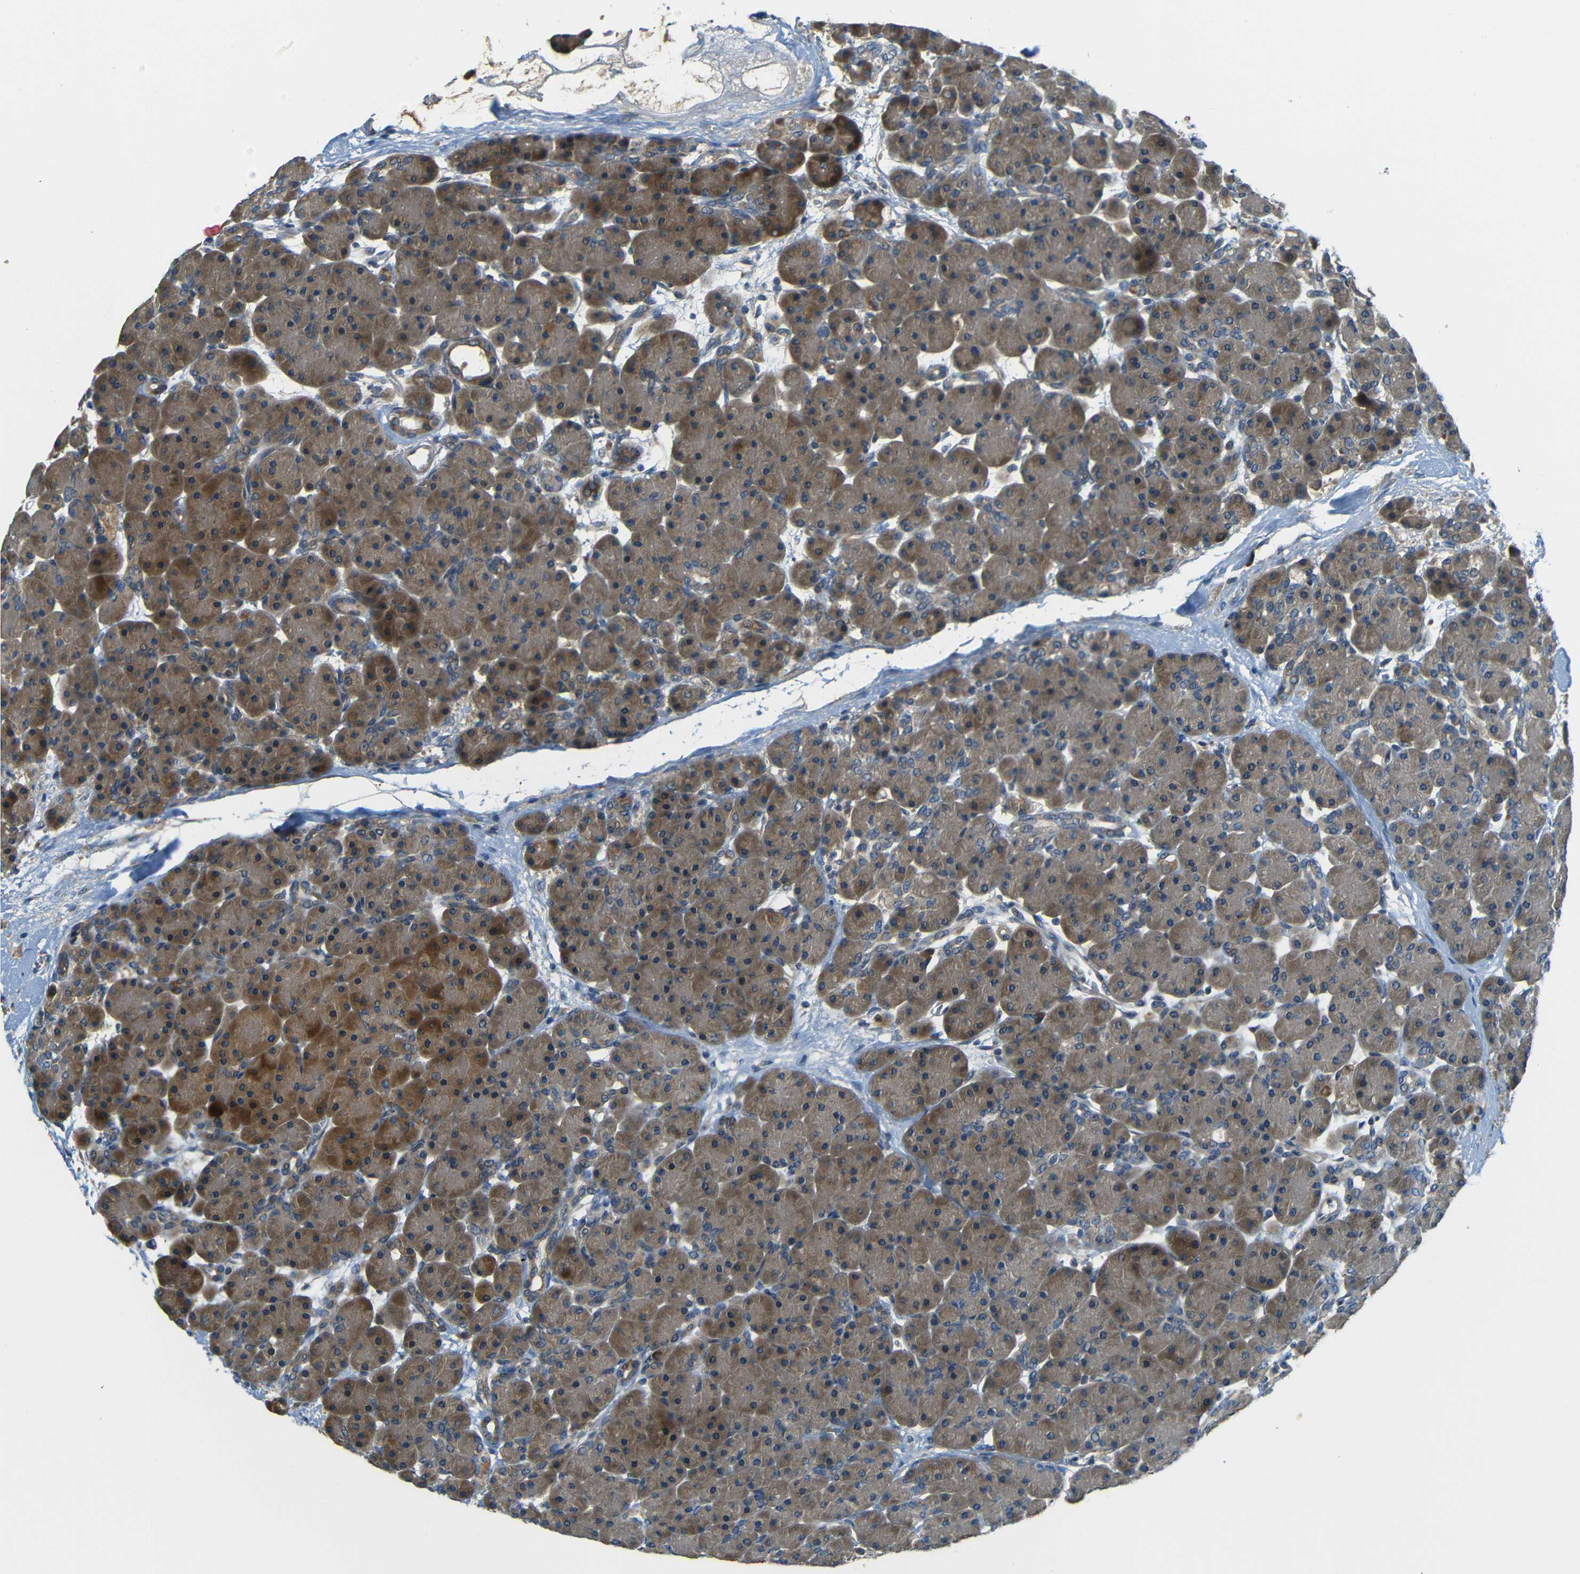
{"staining": {"intensity": "moderate", "quantity": ">75%", "location": "cytoplasmic/membranous"}, "tissue": "pancreas", "cell_type": "Exocrine glandular cells", "image_type": "normal", "snomed": [{"axis": "morphology", "description": "Normal tissue, NOS"}, {"axis": "topography", "description": "Pancreas"}], "caption": "Pancreas stained with DAB (3,3'-diaminobenzidine) immunohistochemistry (IHC) reveals medium levels of moderate cytoplasmic/membranous staining in approximately >75% of exocrine glandular cells. The staining is performed using DAB brown chromogen to label protein expression. The nuclei are counter-stained blue using hematoxylin.", "gene": "FNDC3A", "patient": {"sex": "male", "age": 66}}